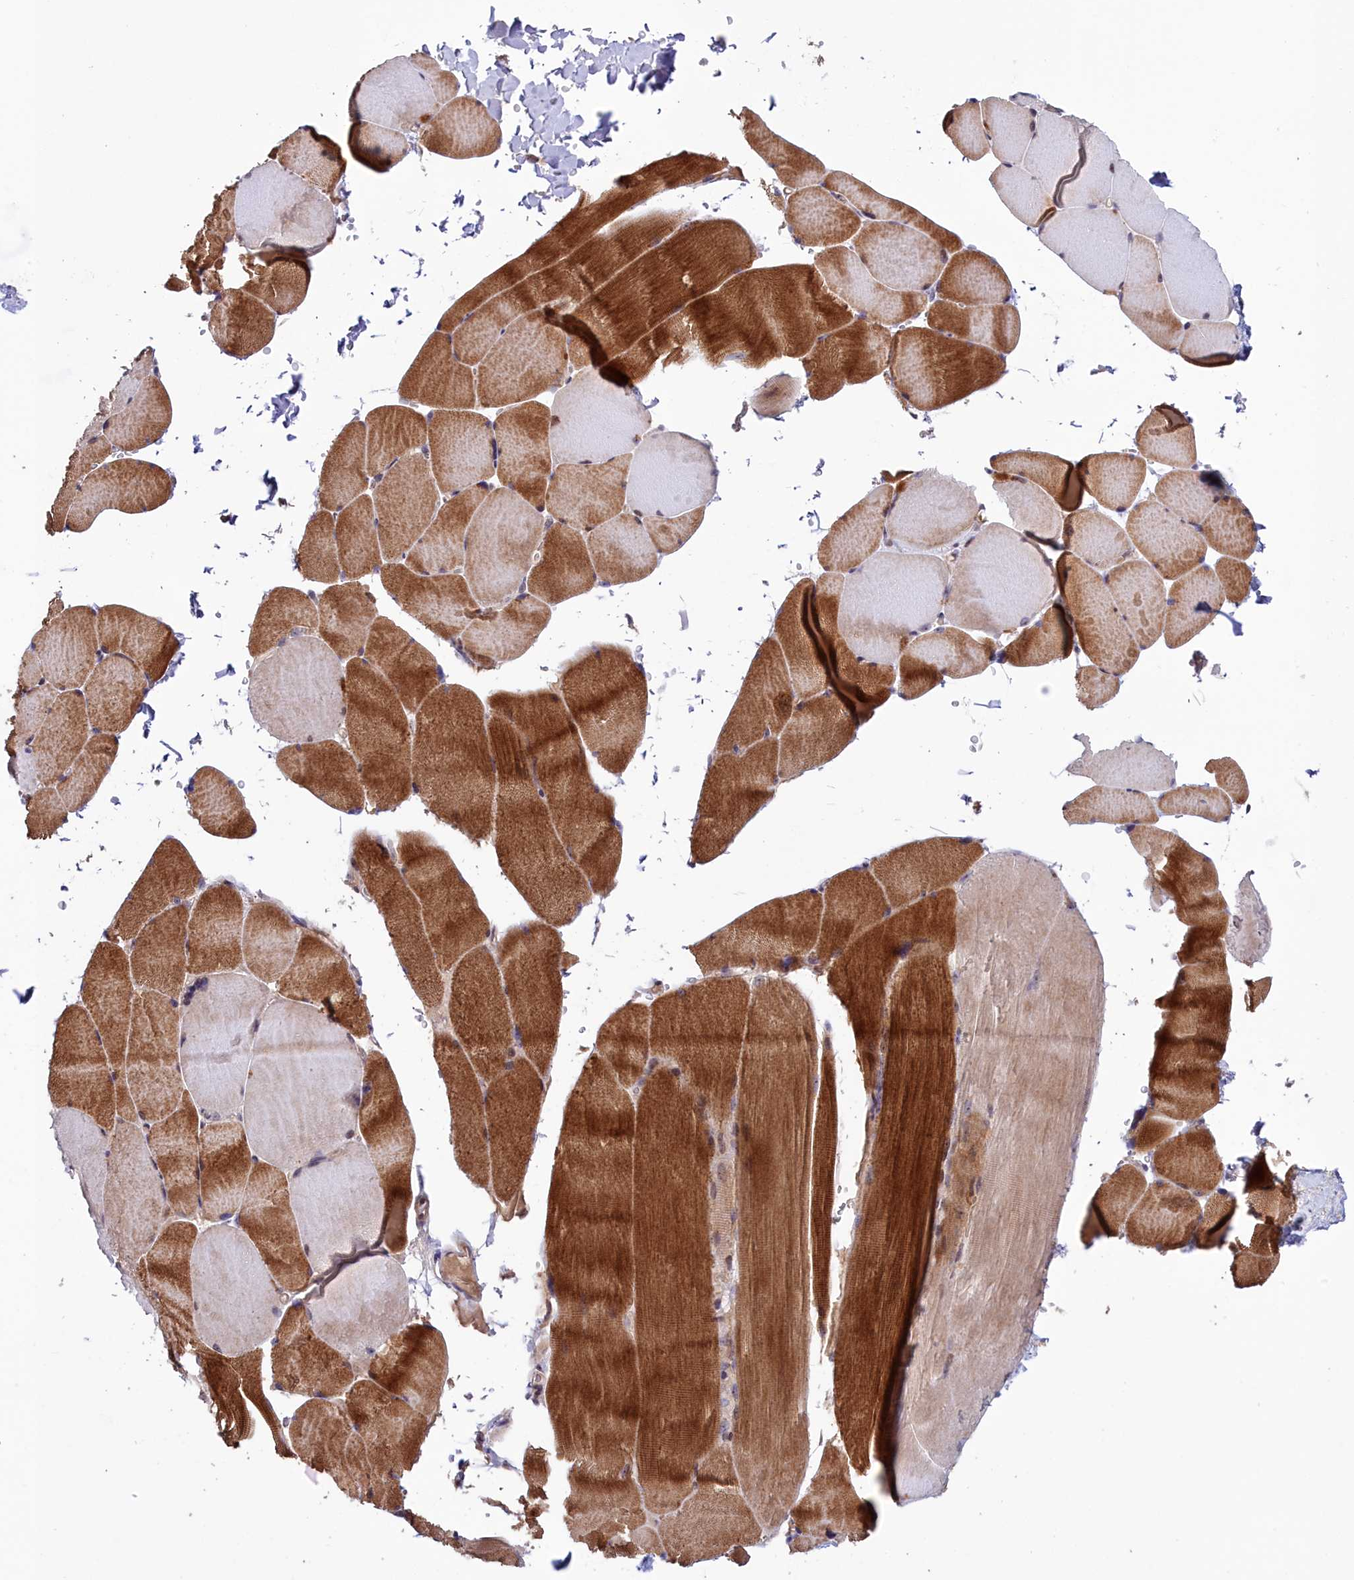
{"staining": {"intensity": "strong", "quantity": "25%-75%", "location": "cytoplasmic/membranous"}, "tissue": "skeletal muscle", "cell_type": "Myocytes", "image_type": "normal", "snomed": [{"axis": "morphology", "description": "Normal tissue, NOS"}, {"axis": "topography", "description": "Skin"}, {"axis": "topography", "description": "Skeletal muscle"}], "caption": "Brown immunohistochemical staining in normal skeletal muscle shows strong cytoplasmic/membranous staining in about 25%-75% of myocytes. Using DAB (3,3'-diaminobenzidine) (brown) and hematoxylin (blue) stains, captured at high magnification using brightfield microscopy.", "gene": "NEURL4", "patient": {"sex": "male", "age": 83}}